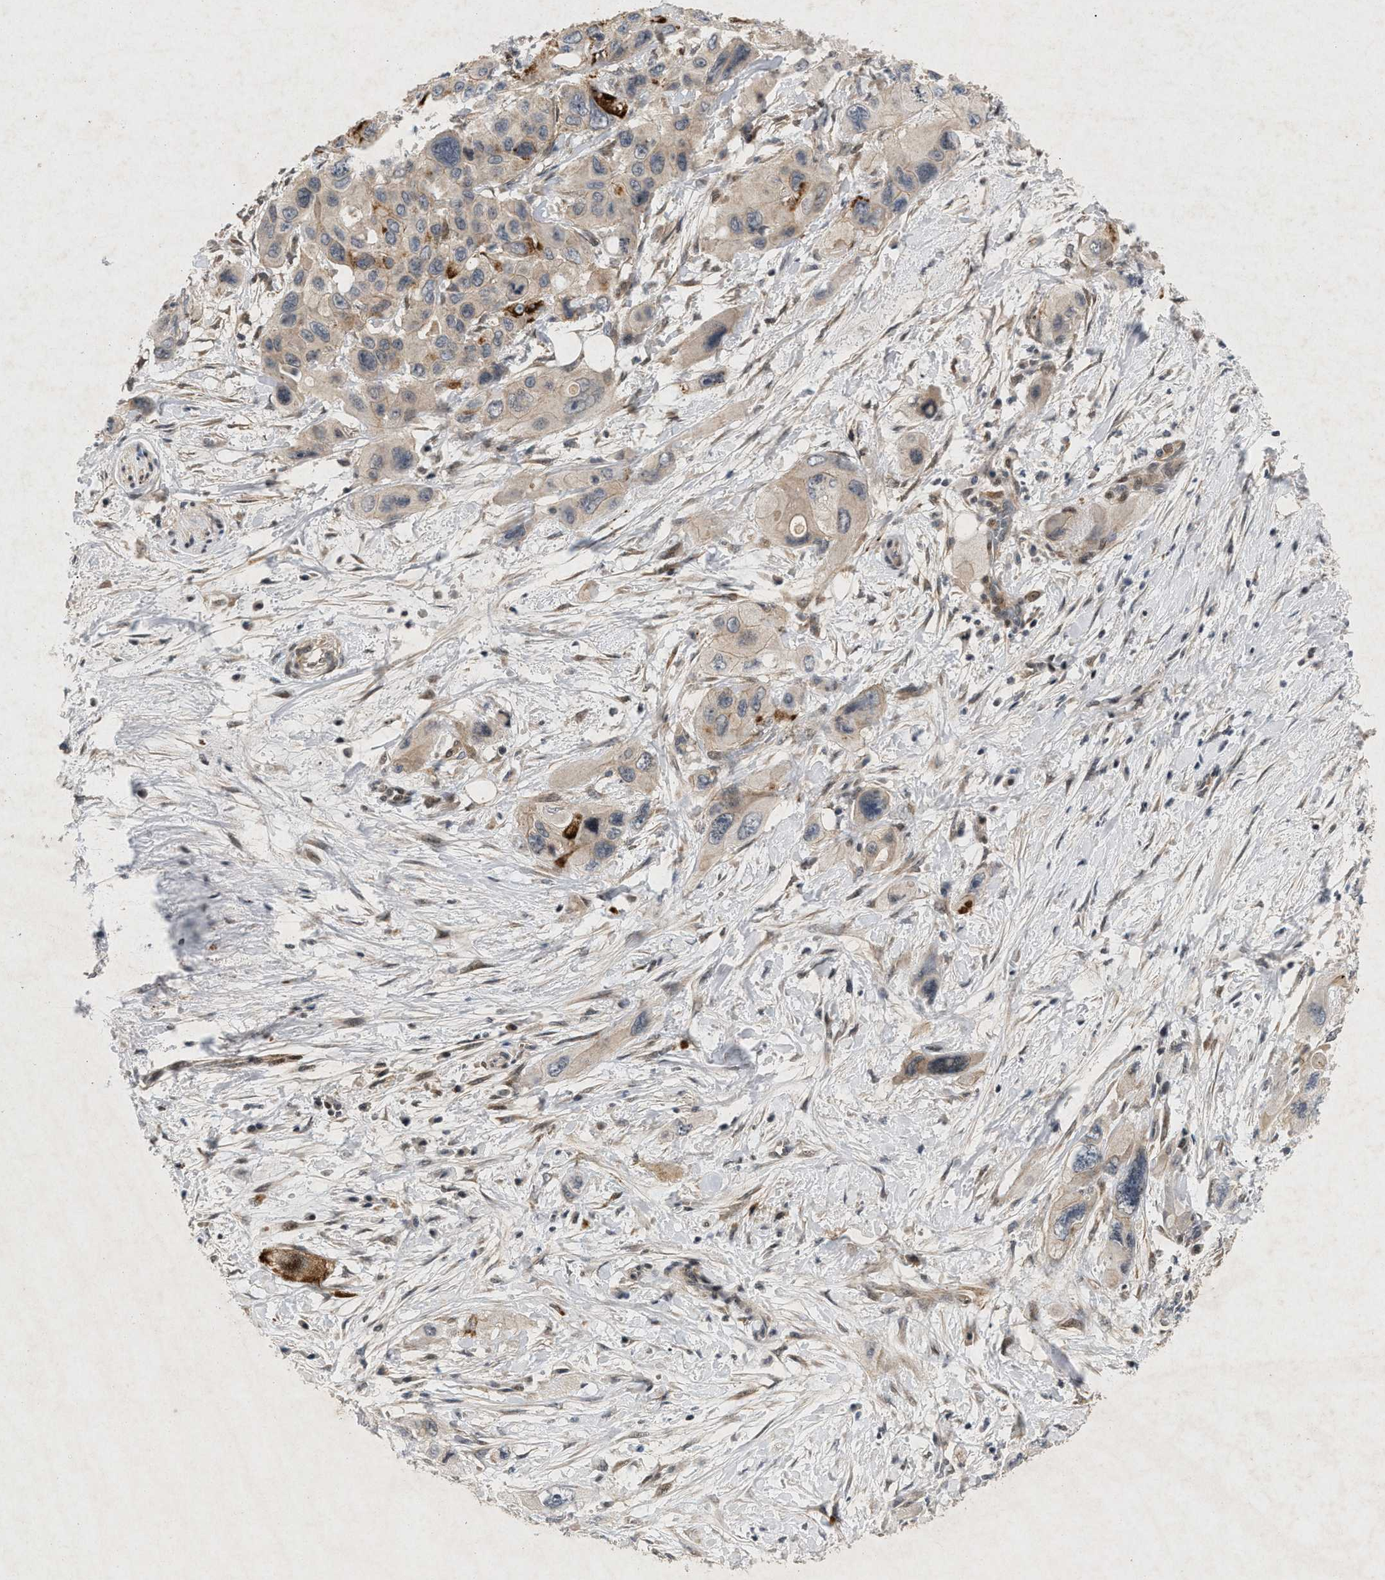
{"staining": {"intensity": "weak", "quantity": ">75%", "location": "cytoplasmic/membranous"}, "tissue": "pancreatic cancer", "cell_type": "Tumor cells", "image_type": "cancer", "snomed": [{"axis": "morphology", "description": "Adenocarcinoma, NOS"}, {"axis": "topography", "description": "Pancreas"}], "caption": "Adenocarcinoma (pancreatic) tissue demonstrates weak cytoplasmic/membranous staining in about >75% of tumor cells", "gene": "ZPR1", "patient": {"sex": "male", "age": 73}}